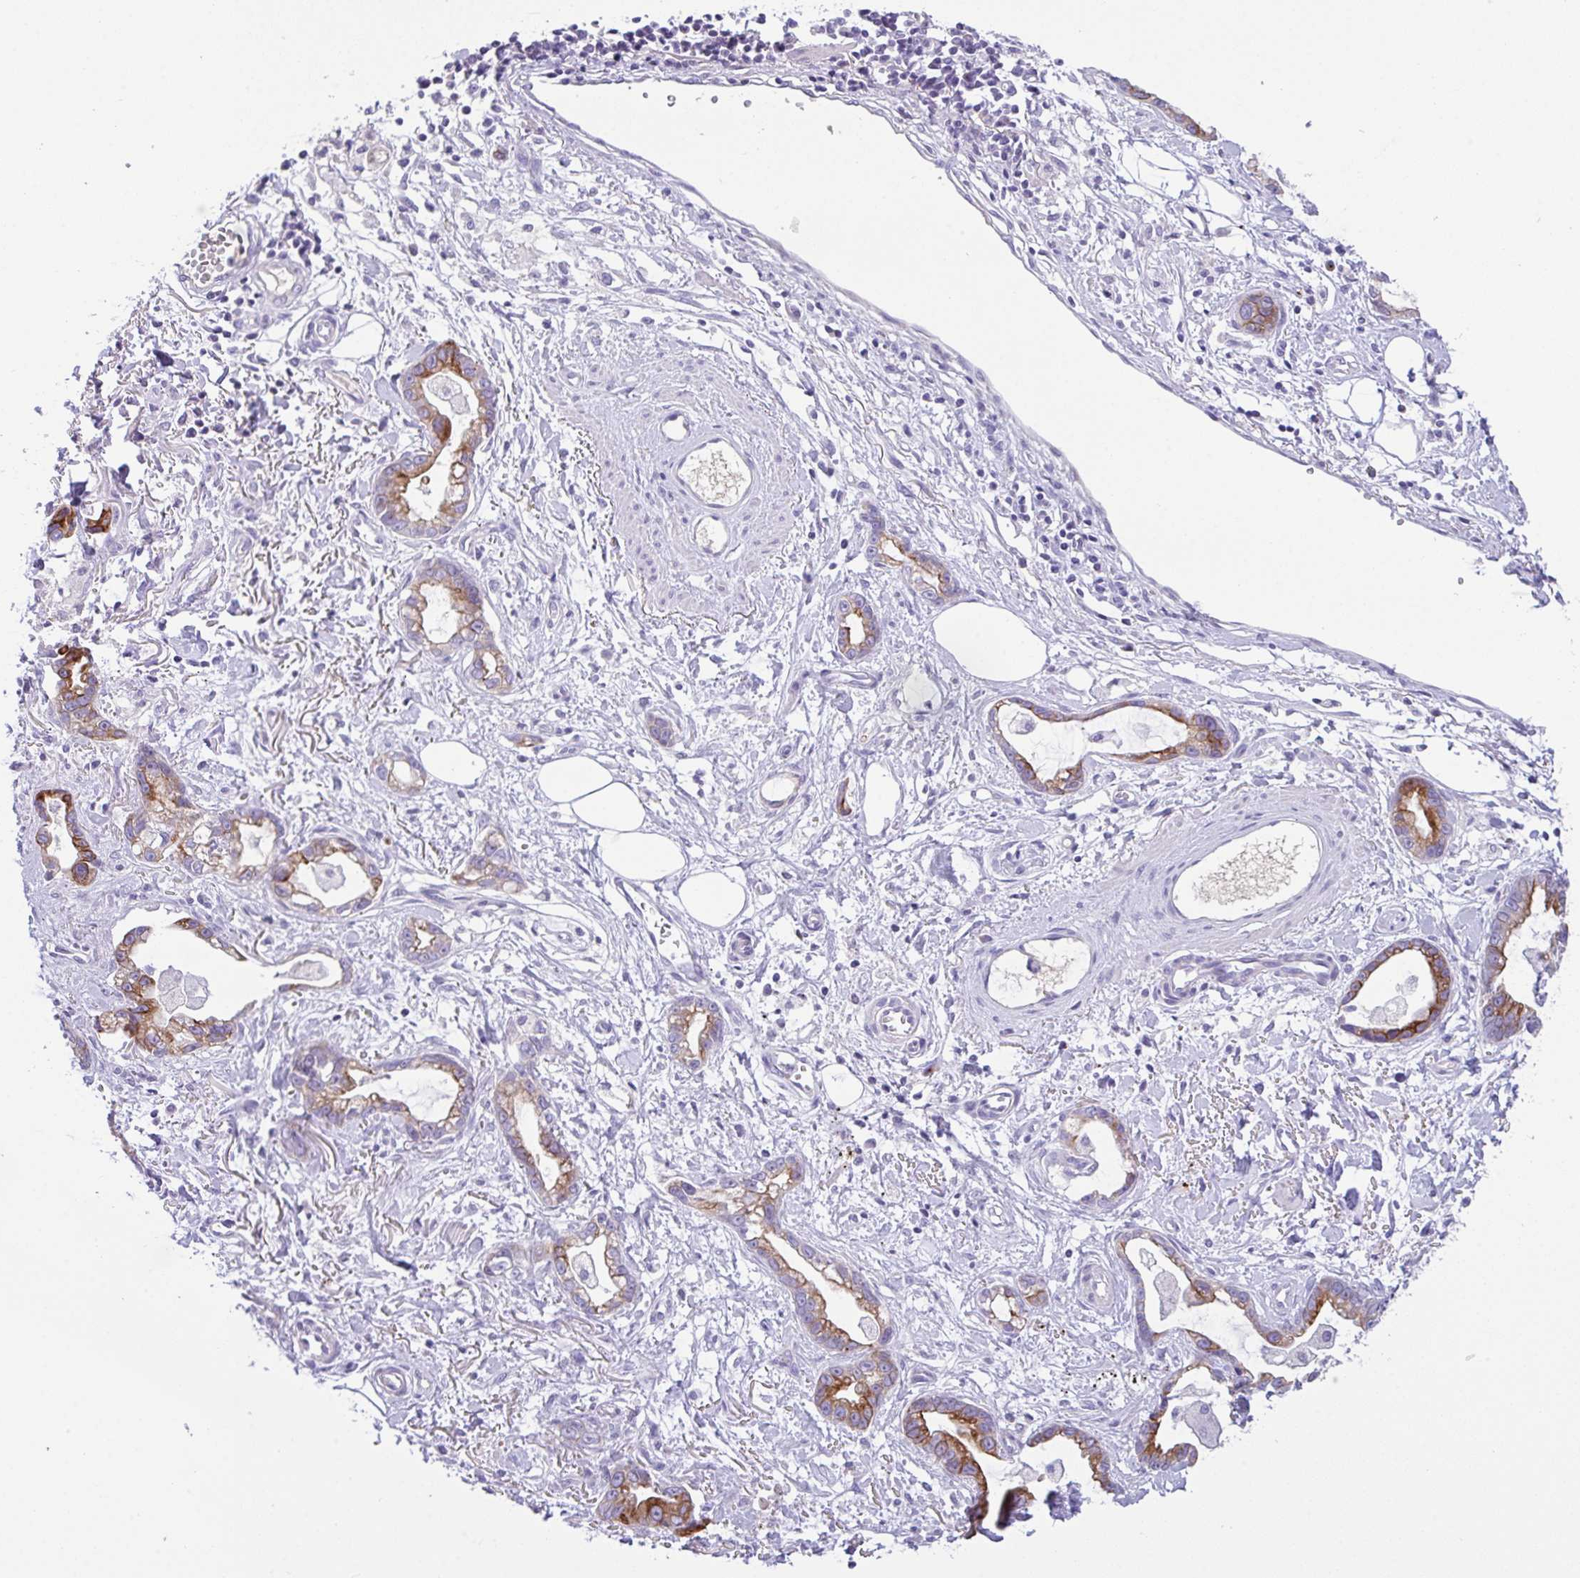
{"staining": {"intensity": "moderate", "quantity": ">75%", "location": "cytoplasmic/membranous"}, "tissue": "stomach cancer", "cell_type": "Tumor cells", "image_type": "cancer", "snomed": [{"axis": "morphology", "description": "Adenocarcinoma, NOS"}, {"axis": "topography", "description": "Stomach"}], "caption": "Human stomach adenocarcinoma stained with a brown dye shows moderate cytoplasmic/membranous positive staining in approximately >75% of tumor cells.", "gene": "FBXL20", "patient": {"sex": "male", "age": 55}}